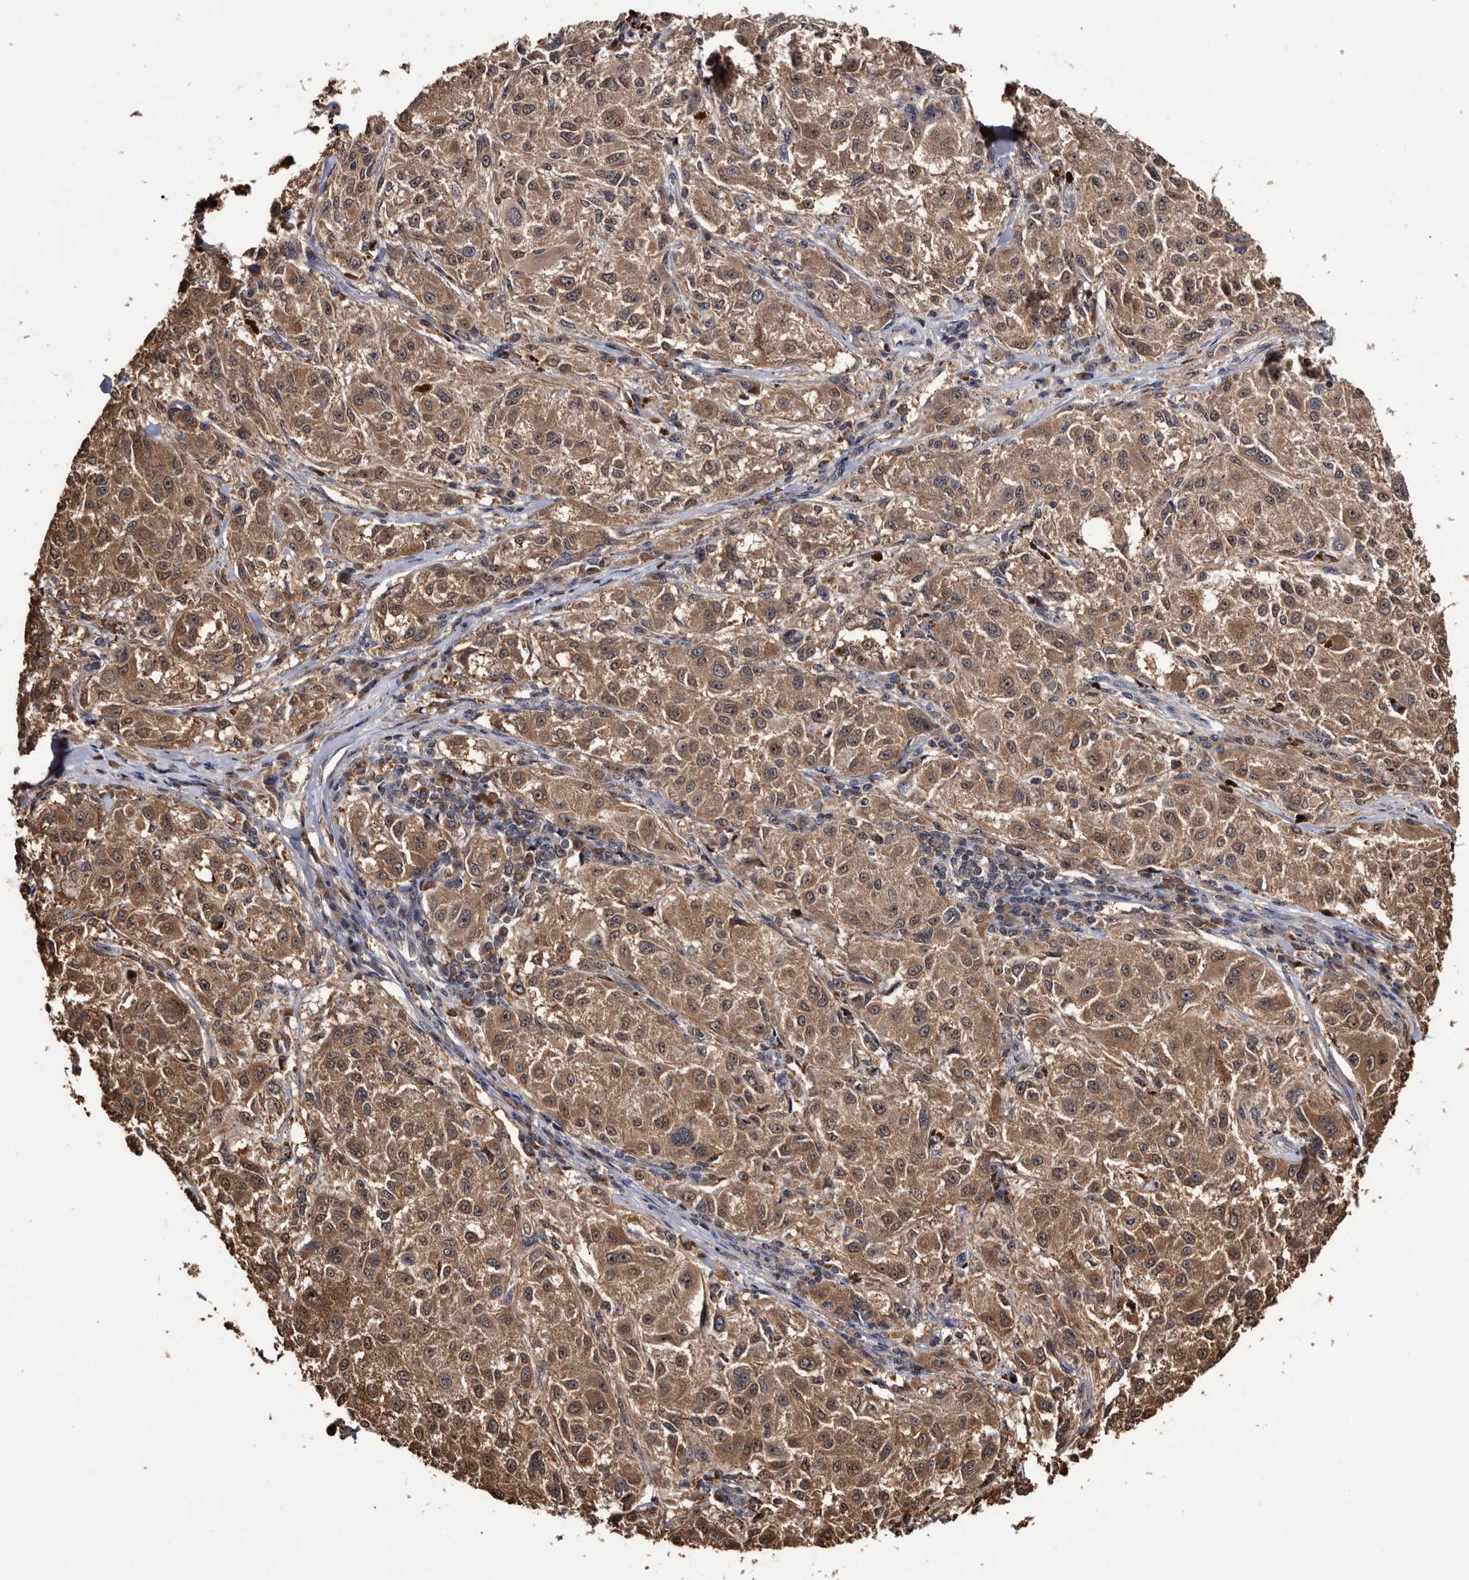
{"staining": {"intensity": "moderate", "quantity": ">75%", "location": "cytoplasmic/membranous"}, "tissue": "melanoma", "cell_type": "Tumor cells", "image_type": "cancer", "snomed": [{"axis": "morphology", "description": "Necrosis, NOS"}, {"axis": "morphology", "description": "Malignant melanoma, NOS"}, {"axis": "topography", "description": "Skin"}], "caption": "Approximately >75% of tumor cells in human malignant melanoma display moderate cytoplasmic/membranous protein positivity as visualized by brown immunohistochemical staining.", "gene": "TTI2", "patient": {"sex": "female", "age": 87}}